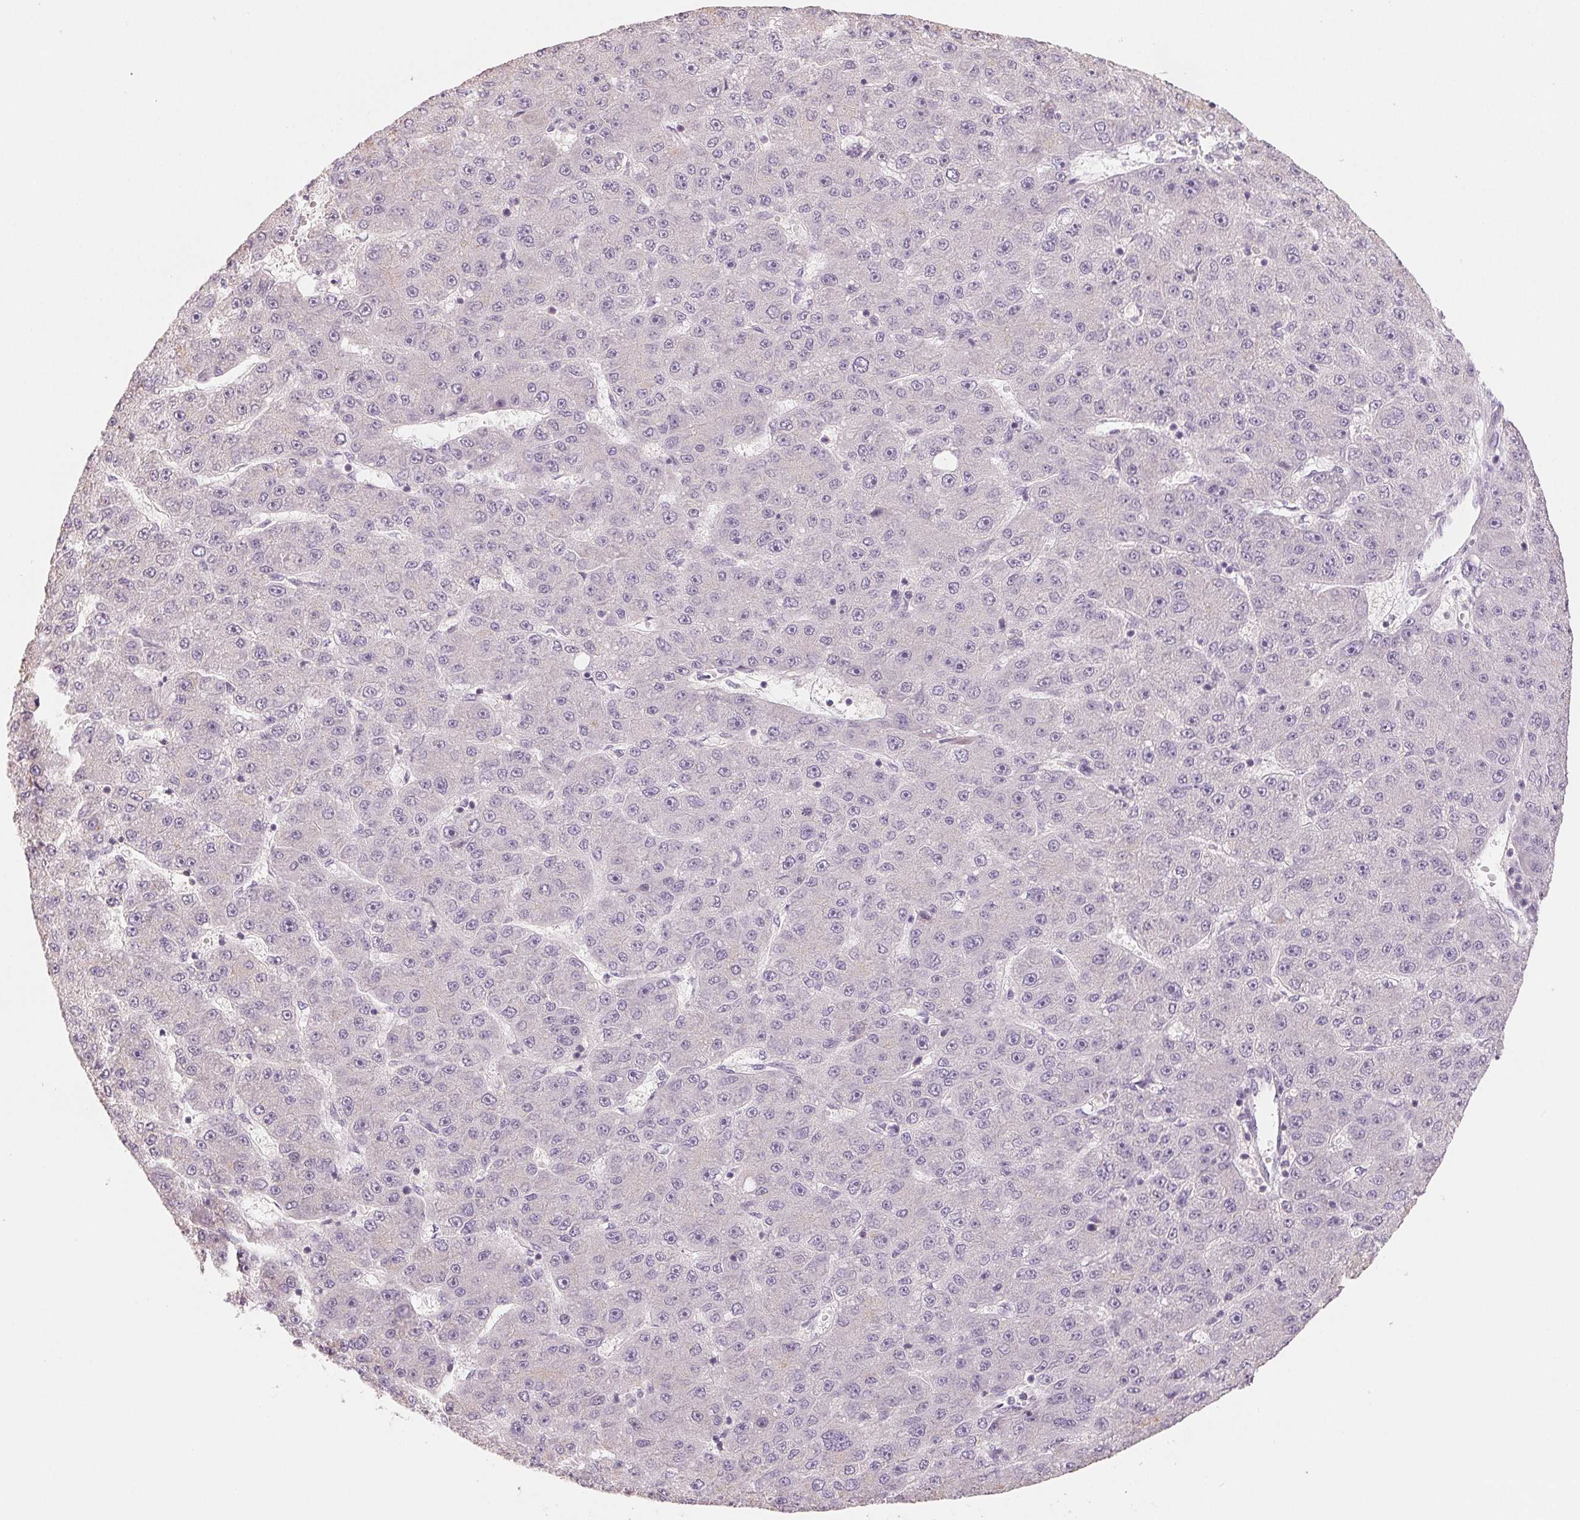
{"staining": {"intensity": "negative", "quantity": "none", "location": "none"}, "tissue": "liver cancer", "cell_type": "Tumor cells", "image_type": "cancer", "snomed": [{"axis": "morphology", "description": "Carcinoma, Hepatocellular, NOS"}, {"axis": "topography", "description": "Liver"}], "caption": "DAB (3,3'-diaminobenzidine) immunohistochemical staining of human hepatocellular carcinoma (liver) reveals no significant expression in tumor cells.", "gene": "VTCN1", "patient": {"sex": "male", "age": 67}}